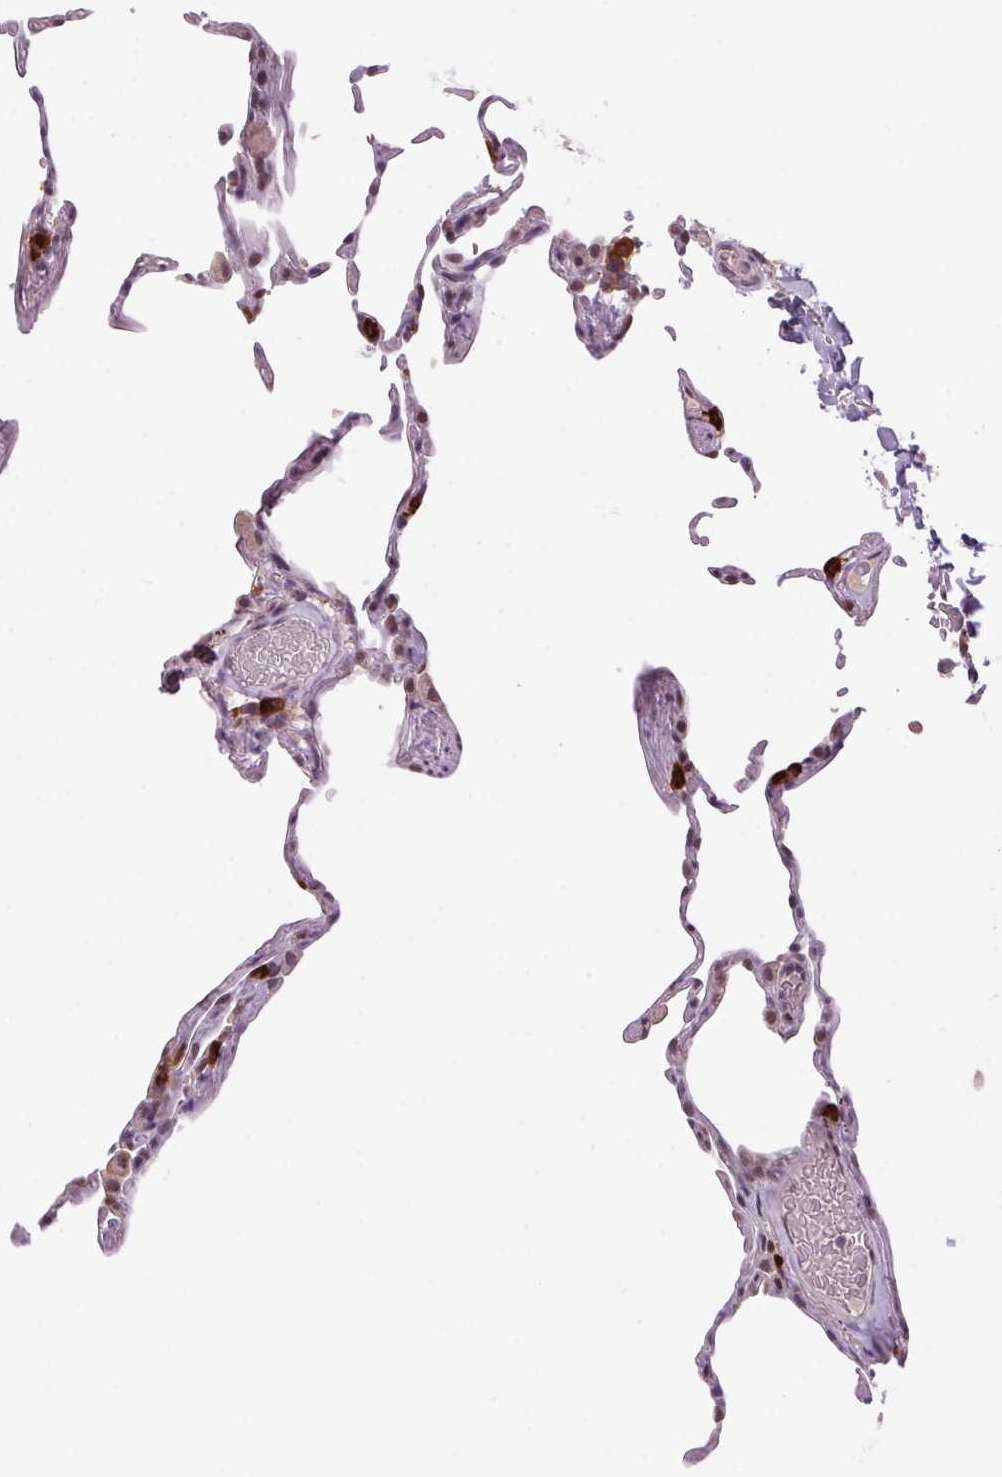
{"staining": {"intensity": "weak", "quantity": "<25%", "location": "nuclear"}, "tissue": "lung", "cell_type": "Alveolar cells", "image_type": "normal", "snomed": [{"axis": "morphology", "description": "Normal tissue, NOS"}, {"axis": "topography", "description": "Lung"}], "caption": "IHC image of benign human lung stained for a protein (brown), which reveals no expression in alveolar cells.", "gene": "ZBTB4", "patient": {"sex": "female", "age": 57}}